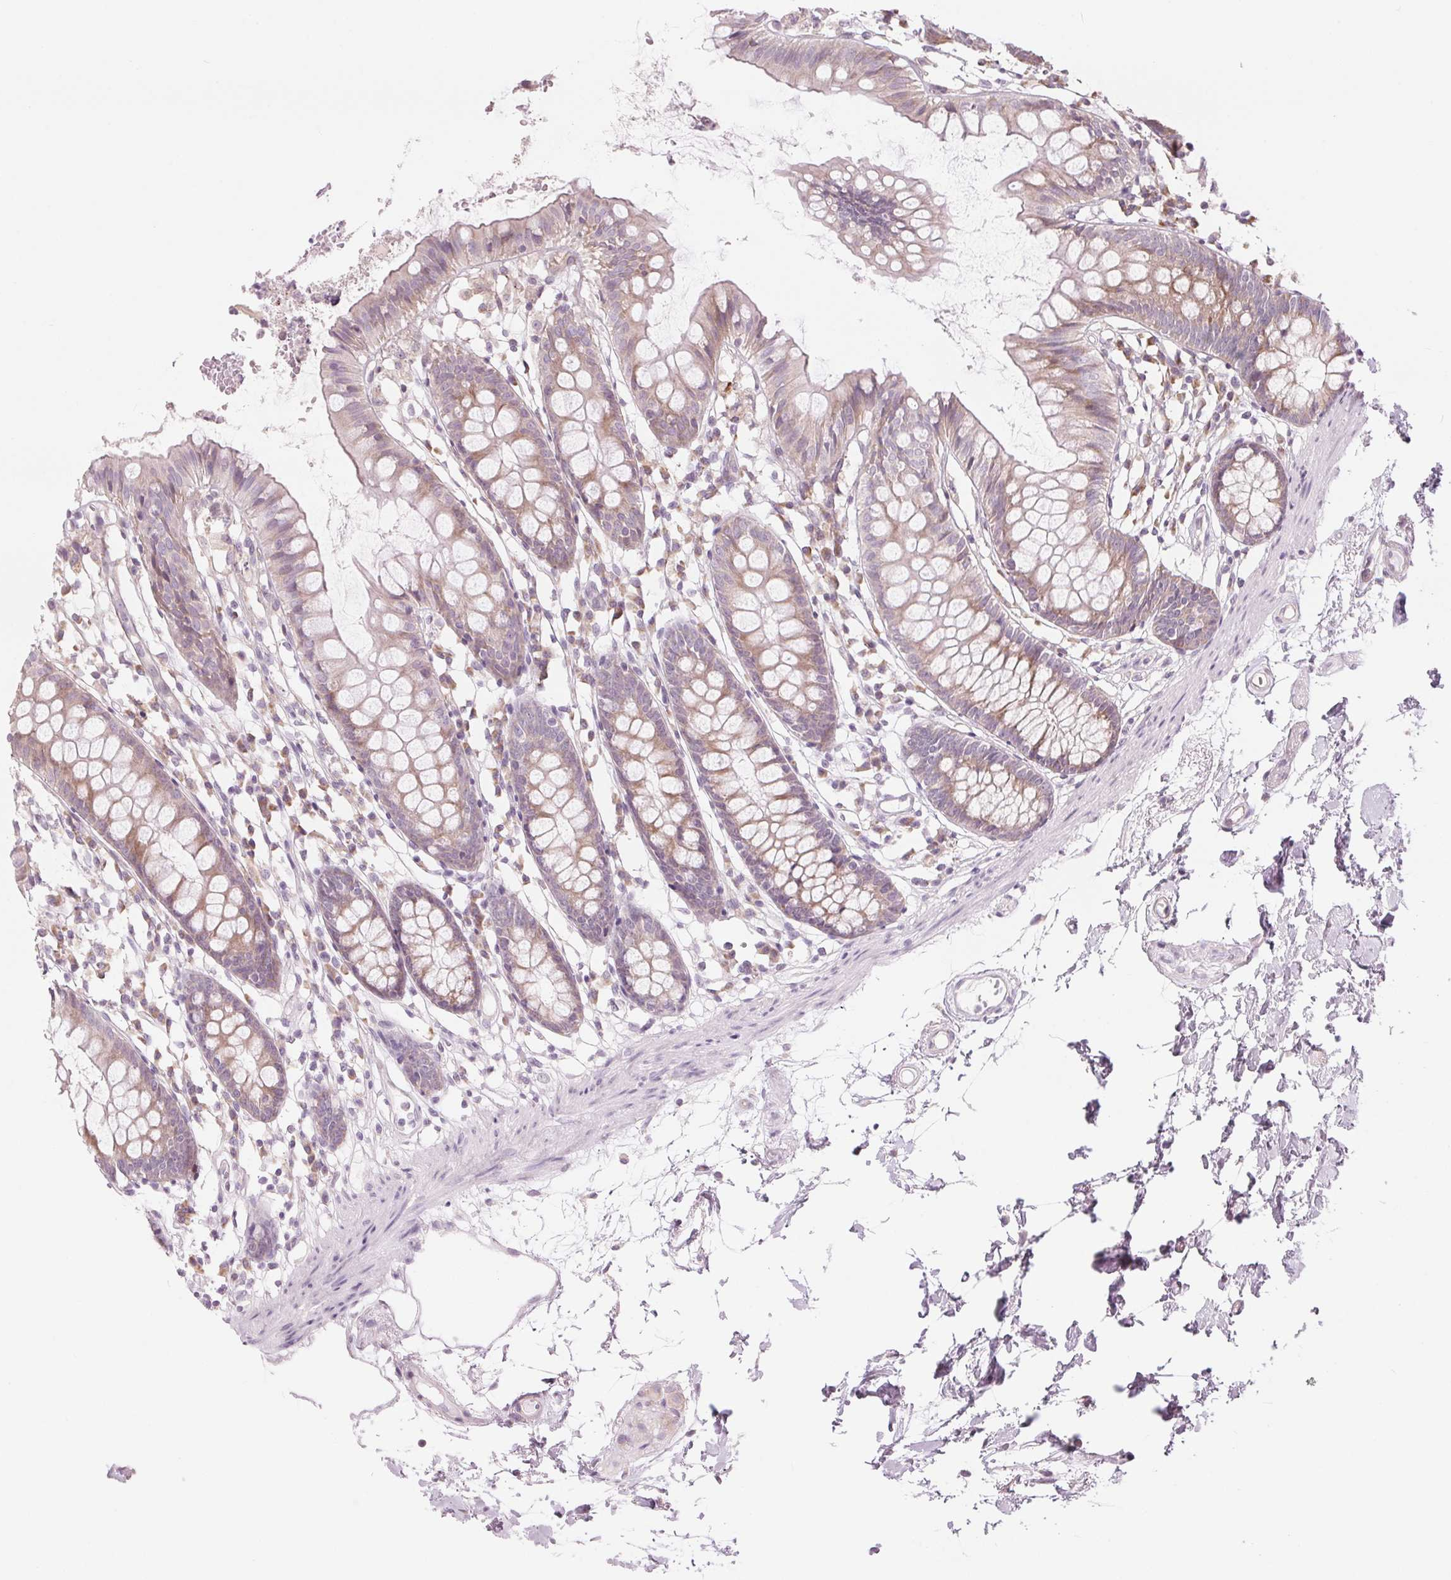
{"staining": {"intensity": "negative", "quantity": "none", "location": "none"}, "tissue": "colon", "cell_type": "Endothelial cells", "image_type": "normal", "snomed": [{"axis": "morphology", "description": "Normal tissue, NOS"}, {"axis": "topography", "description": "Colon"}], "caption": "Colon was stained to show a protein in brown. There is no significant staining in endothelial cells.", "gene": "GNMT", "patient": {"sex": "female", "age": 84}}